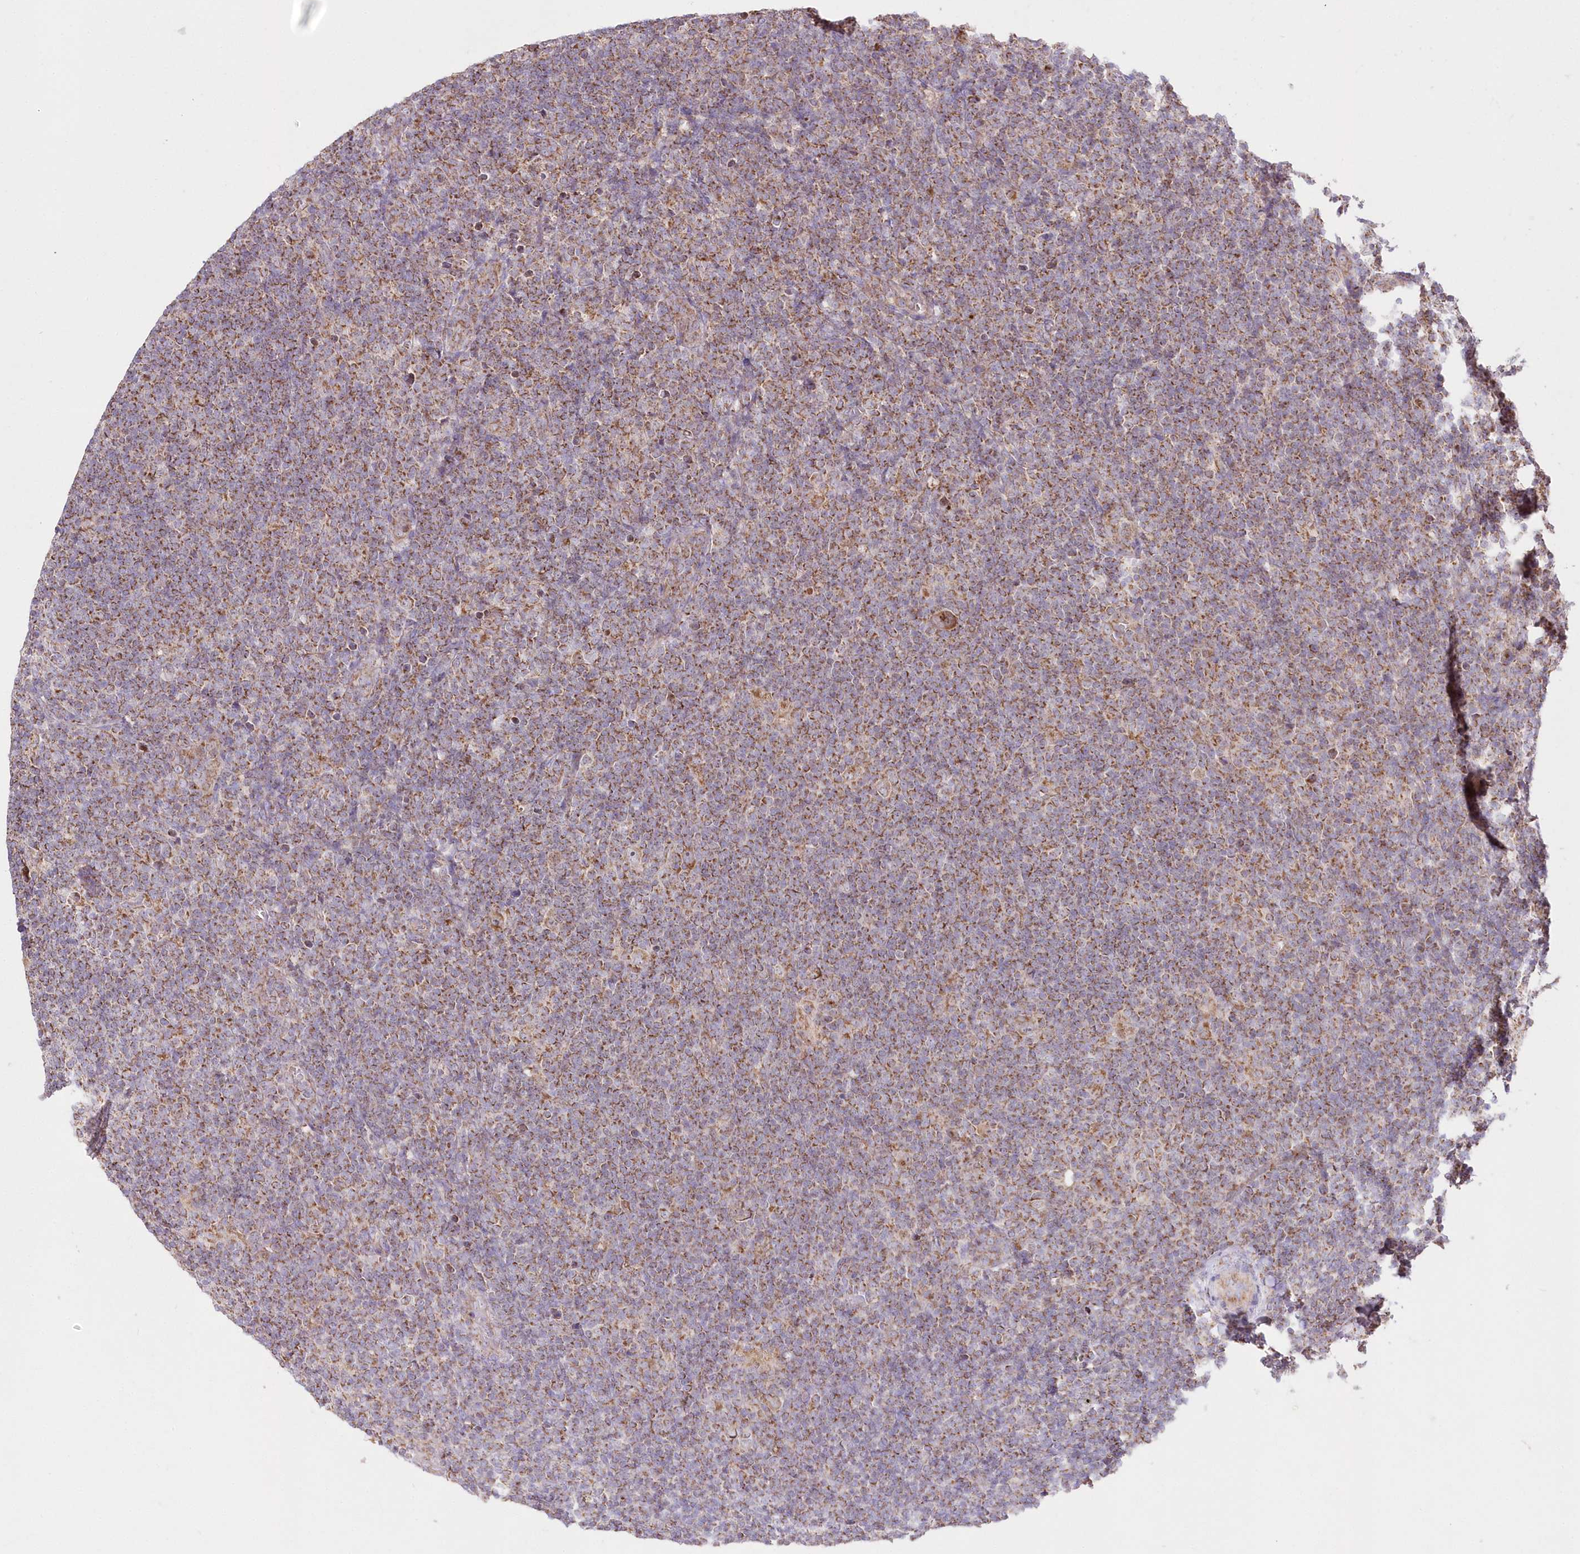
{"staining": {"intensity": "moderate", "quantity": "<25%", "location": "cytoplasmic/membranous"}, "tissue": "lymphoma", "cell_type": "Tumor cells", "image_type": "cancer", "snomed": [{"axis": "morphology", "description": "Hodgkin's disease, NOS"}, {"axis": "topography", "description": "Lymph node"}], "caption": "Lymphoma tissue displays moderate cytoplasmic/membranous expression in approximately <25% of tumor cells The protein is stained brown, and the nuclei are stained in blue (DAB (3,3'-diaminobenzidine) IHC with brightfield microscopy, high magnification).", "gene": "DNA2", "patient": {"sex": "female", "age": 57}}